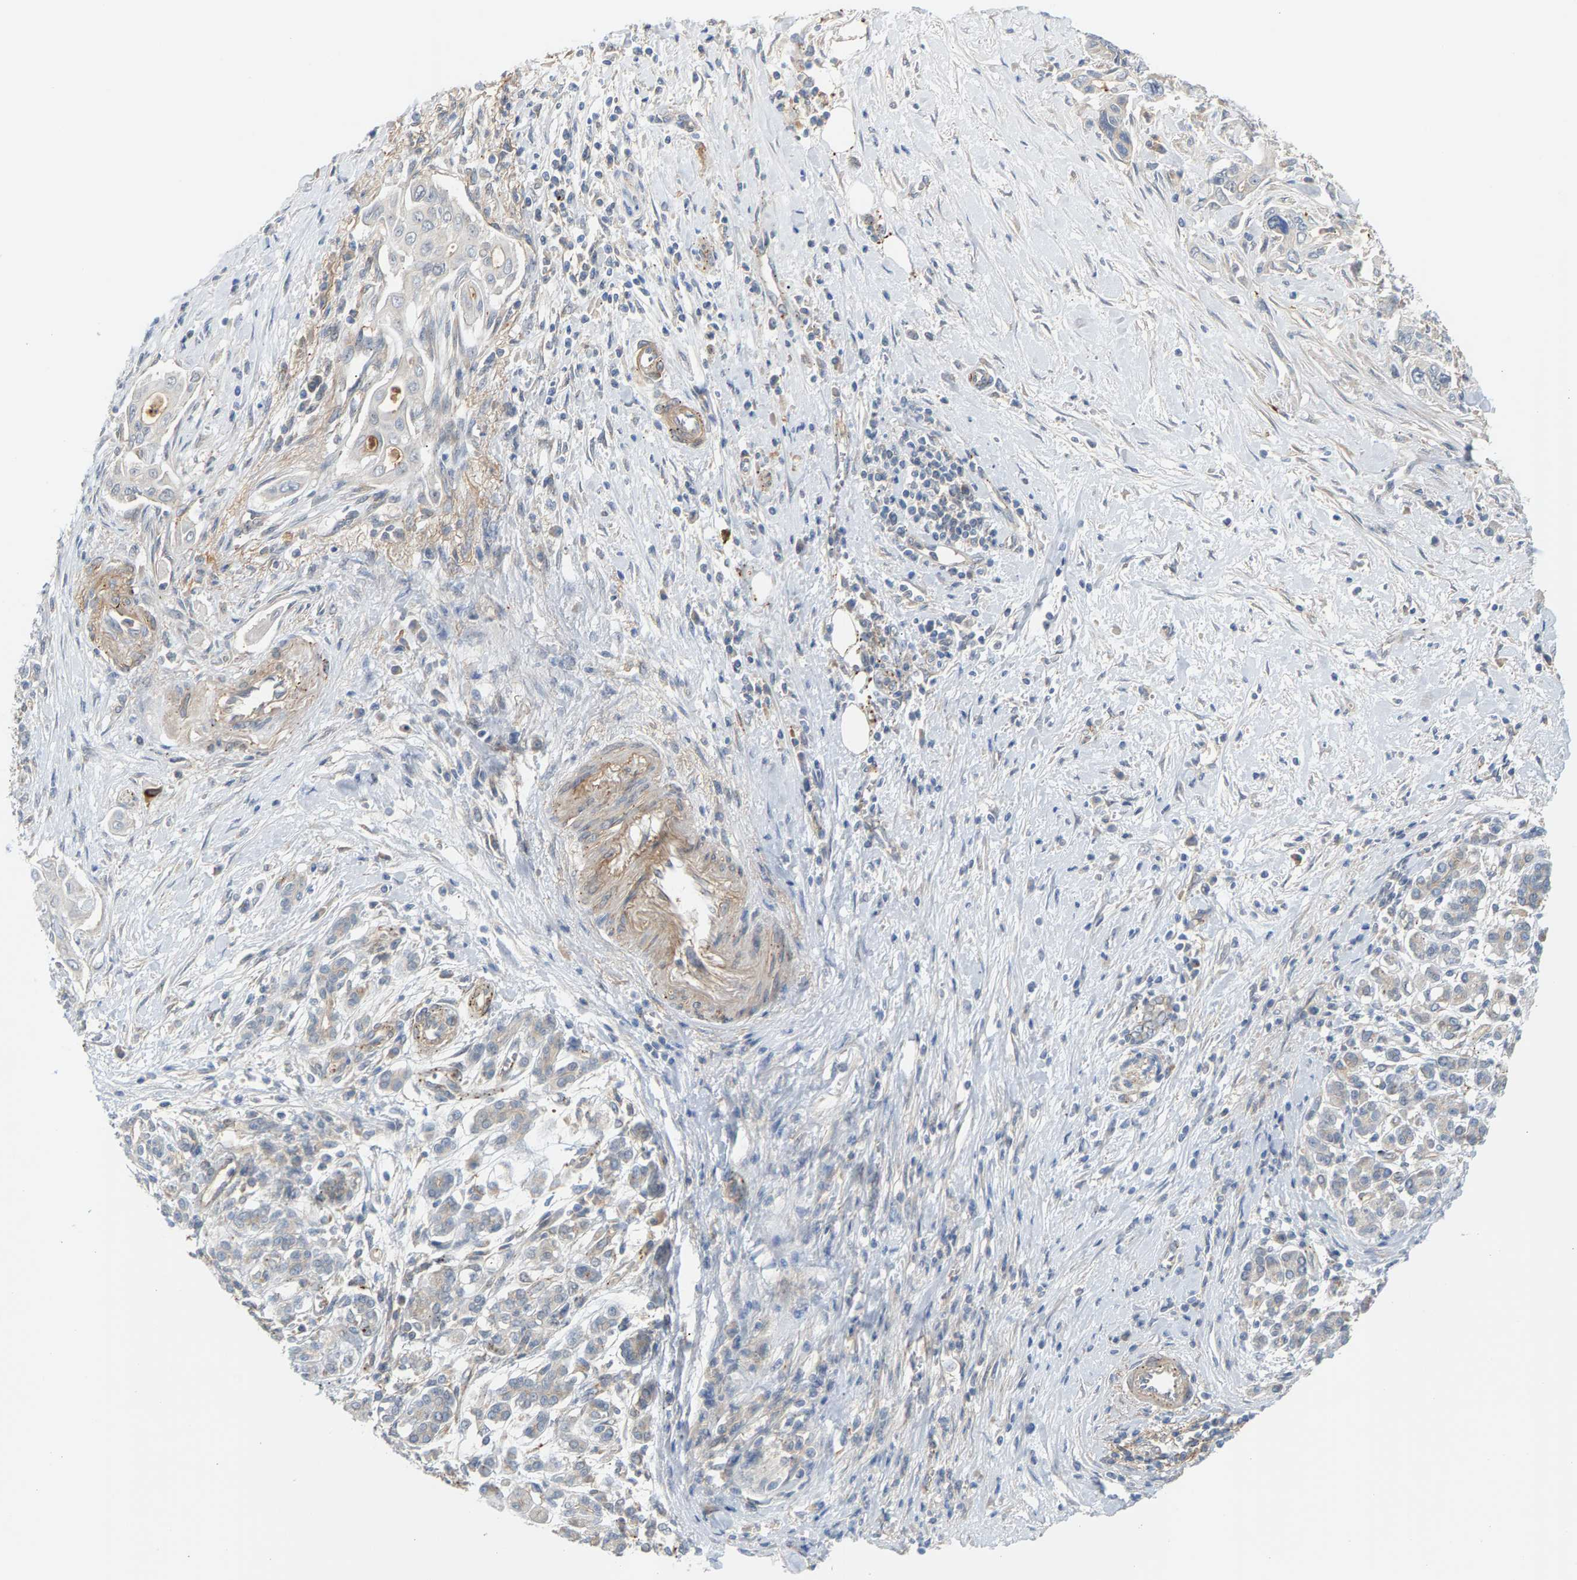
{"staining": {"intensity": "negative", "quantity": "none", "location": "none"}, "tissue": "pancreatic cancer", "cell_type": "Tumor cells", "image_type": "cancer", "snomed": [{"axis": "morphology", "description": "Adenocarcinoma, NOS"}, {"axis": "topography", "description": "Pancreas"}], "caption": "Micrograph shows no protein staining in tumor cells of pancreatic cancer (adenocarcinoma) tissue.", "gene": "KRTAP27-1", "patient": {"sex": "male", "age": 58}}